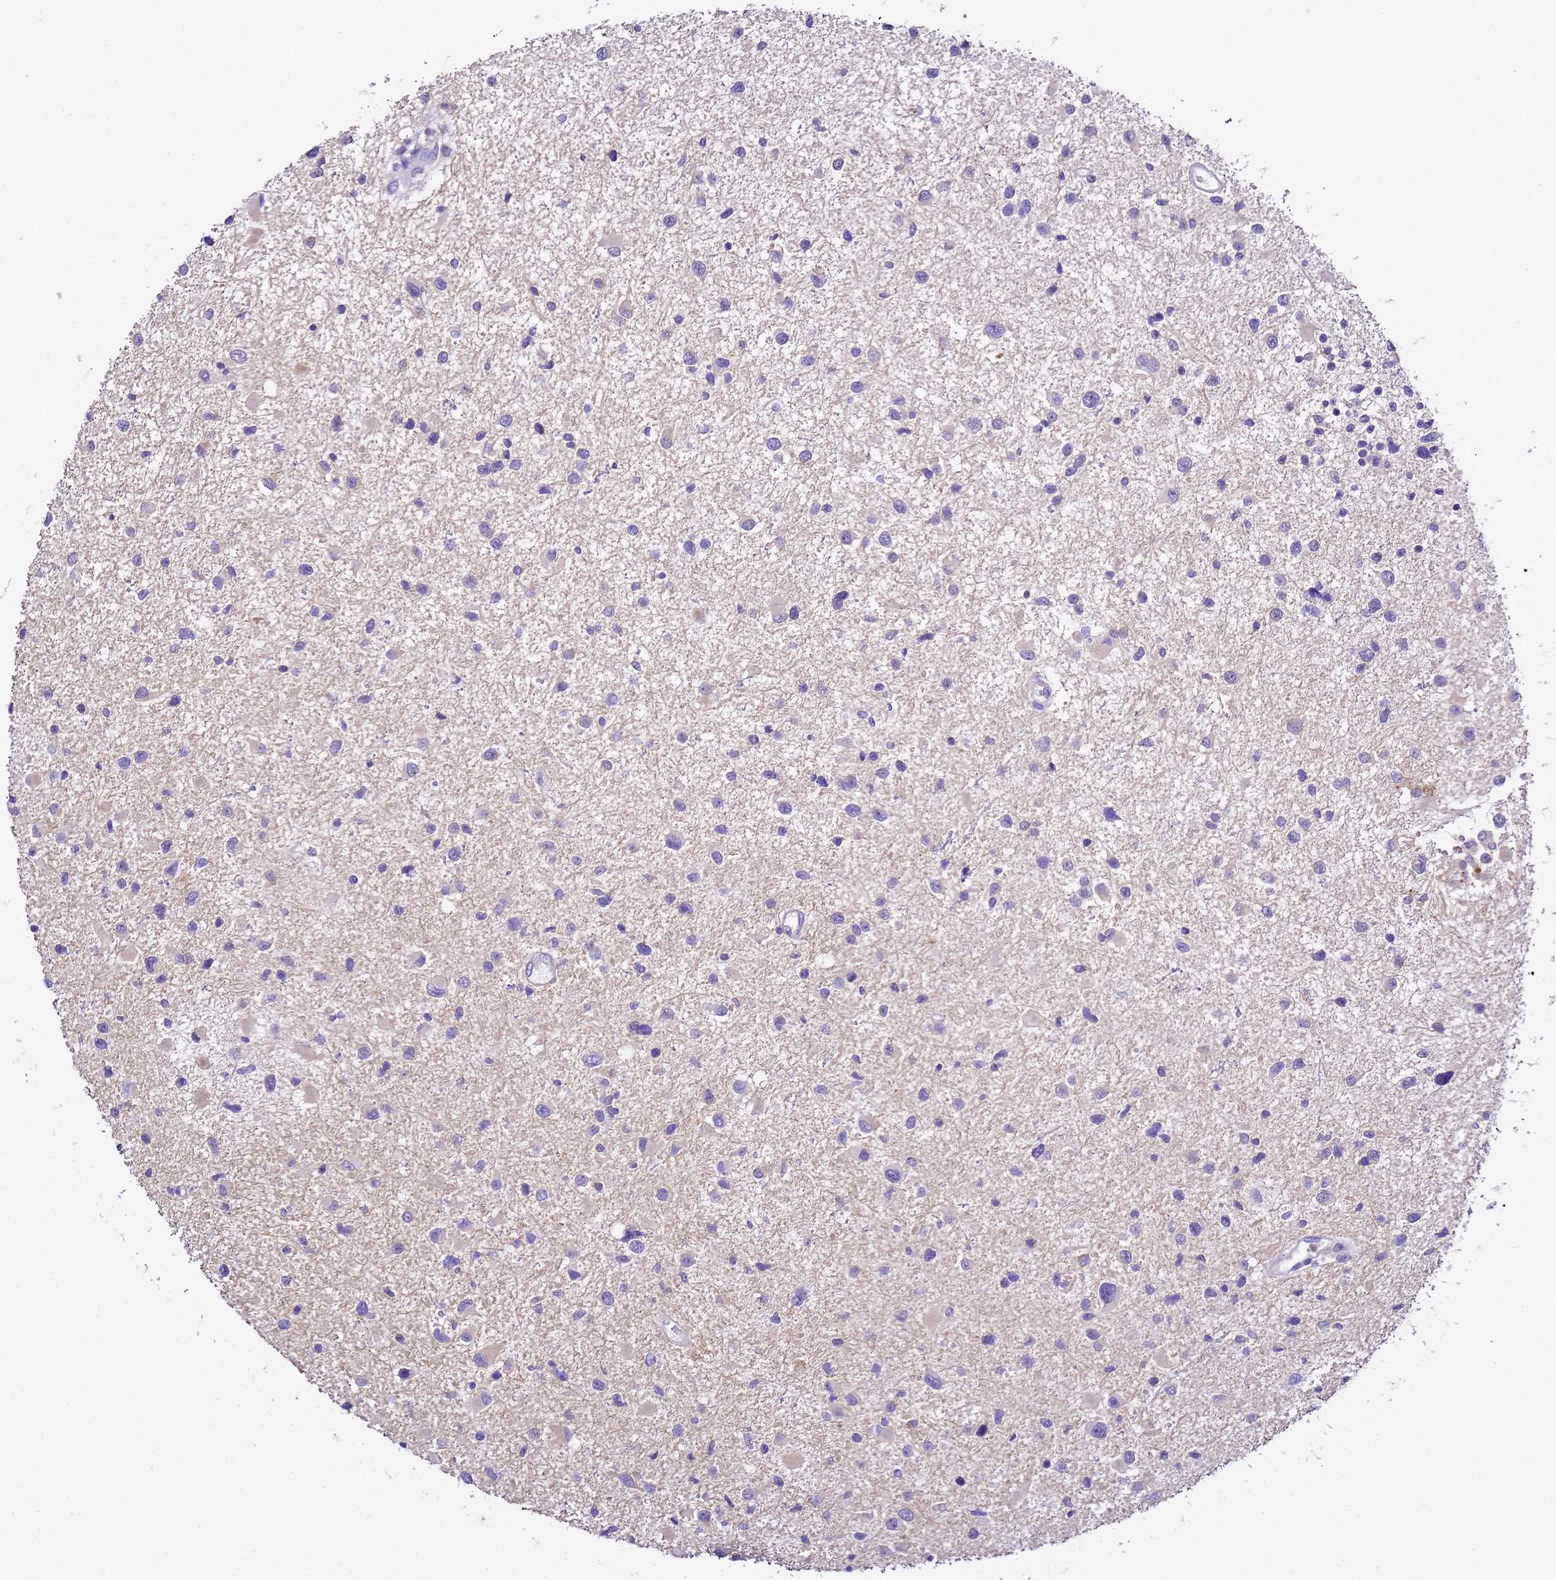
{"staining": {"intensity": "negative", "quantity": "none", "location": "none"}, "tissue": "glioma", "cell_type": "Tumor cells", "image_type": "cancer", "snomed": [{"axis": "morphology", "description": "Glioma, malignant, Low grade"}, {"axis": "topography", "description": "Brain"}], "caption": "High power microscopy histopathology image of an immunohistochemistry histopathology image of malignant glioma (low-grade), revealing no significant expression in tumor cells.", "gene": "UGT2A1", "patient": {"sex": "female", "age": 32}}